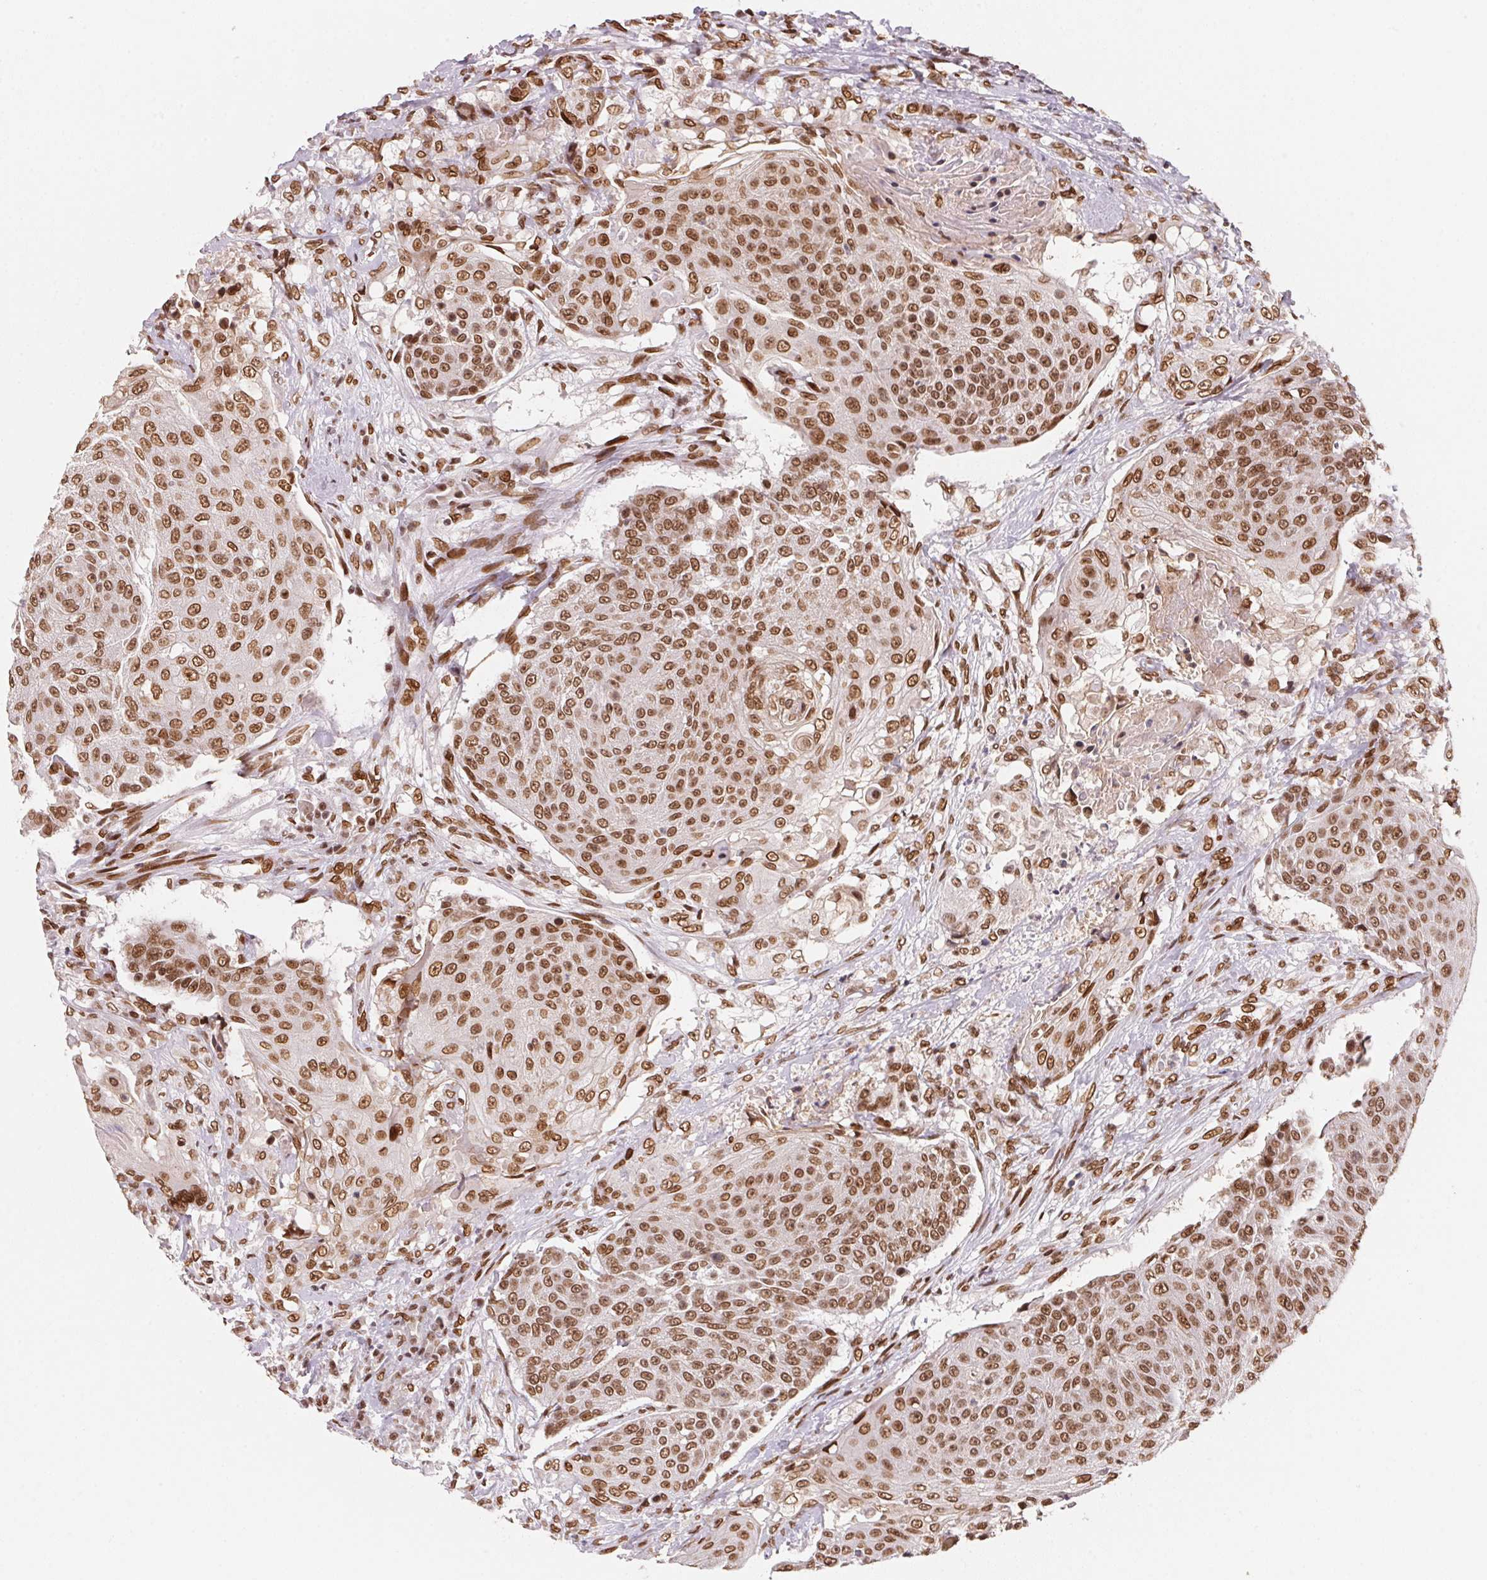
{"staining": {"intensity": "moderate", "quantity": ">75%", "location": "cytoplasmic/membranous,nuclear"}, "tissue": "urothelial cancer", "cell_type": "Tumor cells", "image_type": "cancer", "snomed": [{"axis": "morphology", "description": "Urothelial carcinoma, High grade"}, {"axis": "topography", "description": "Urinary bladder"}], "caption": "Immunohistochemistry image of human urothelial cancer stained for a protein (brown), which demonstrates medium levels of moderate cytoplasmic/membranous and nuclear staining in approximately >75% of tumor cells.", "gene": "SAP30BP", "patient": {"sex": "female", "age": 63}}